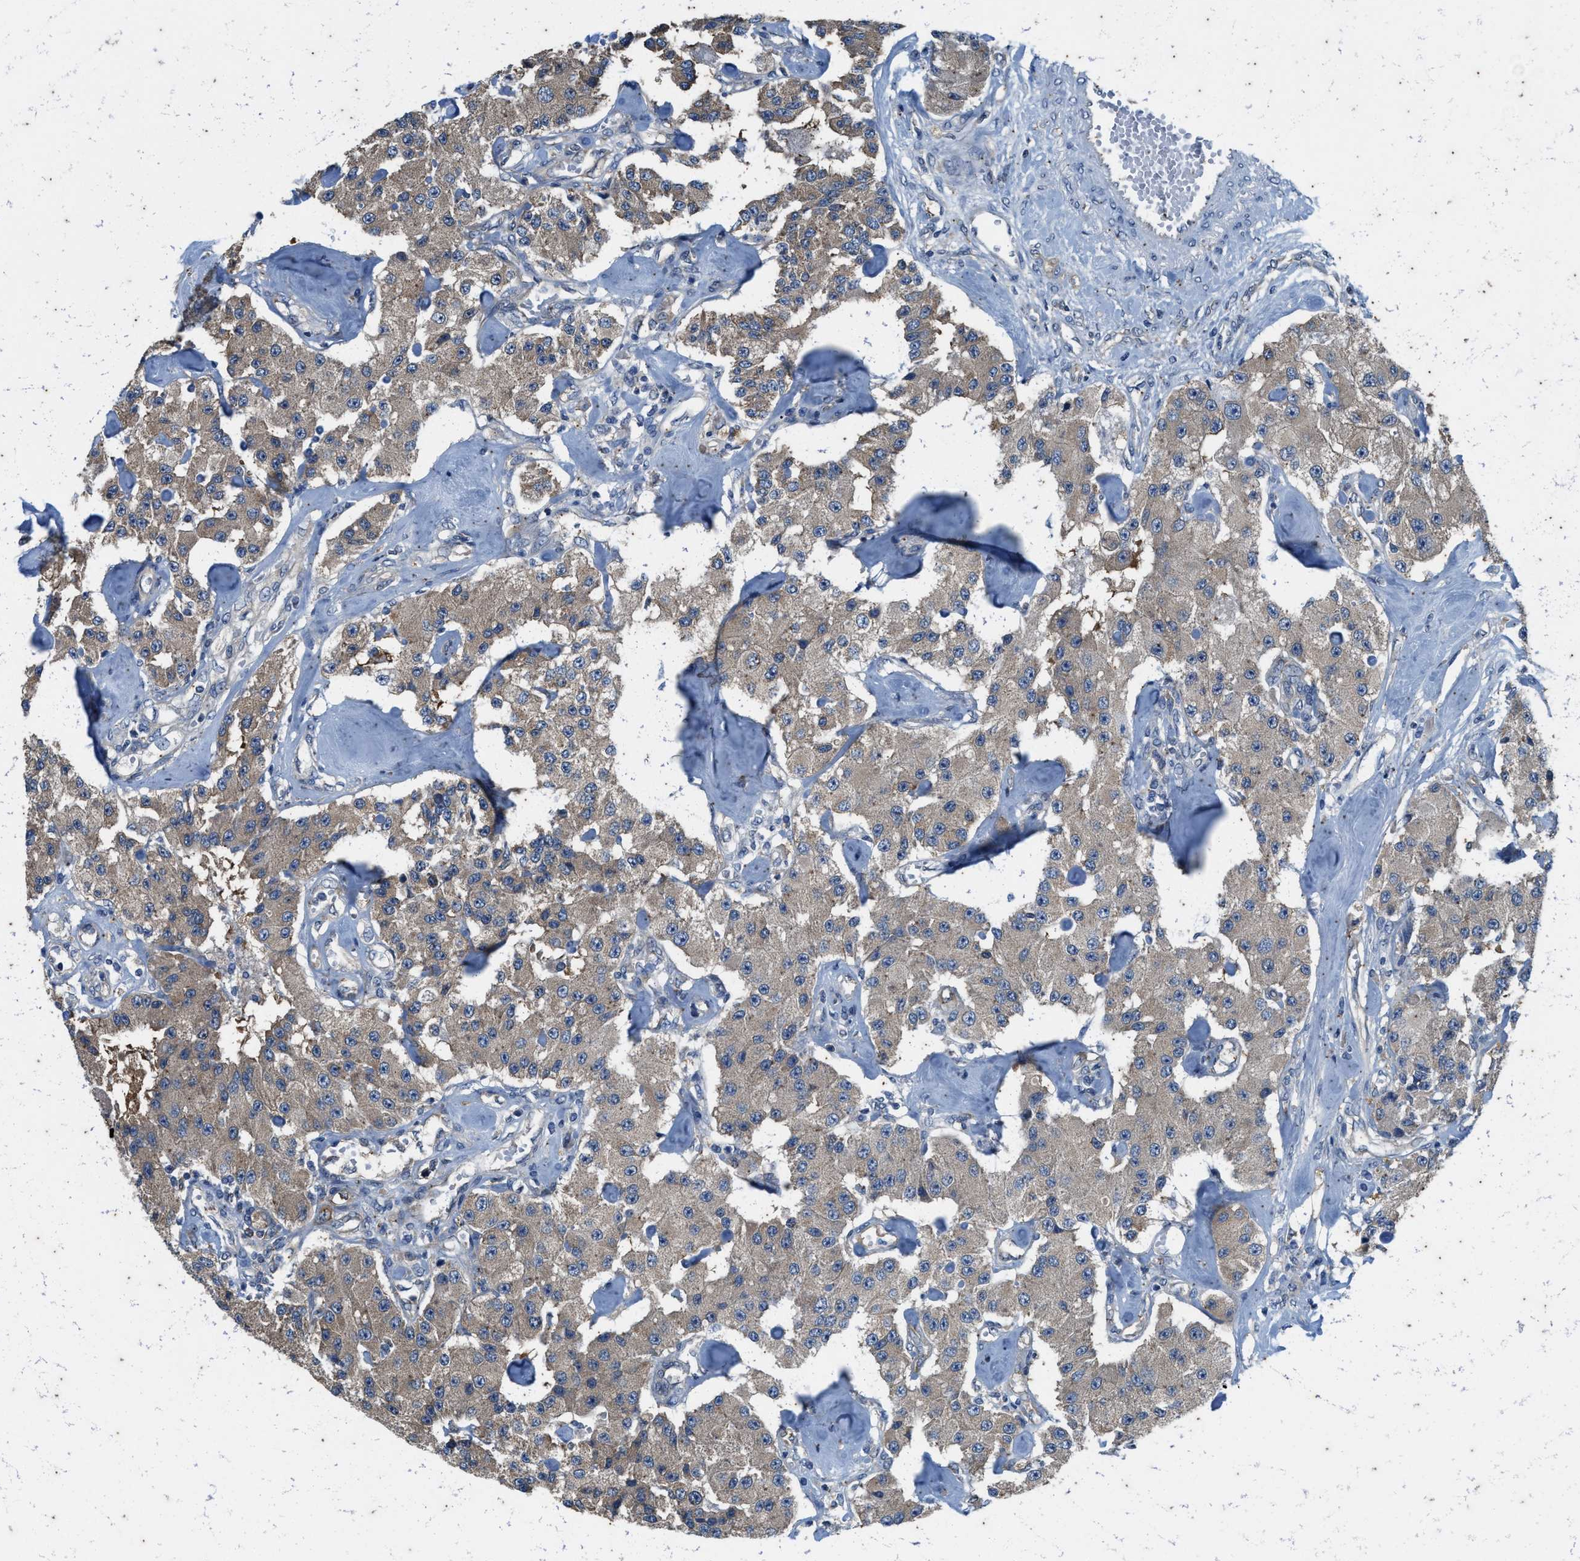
{"staining": {"intensity": "moderate", "quantity": ">75%", "location": "cytoplasmic/membranous"}, "tissue": "carcinoid", "cell_type": "Tumor cells", "image_type": "cancer", "snomed": [{"axis": "morphology", "description": "Carcinoid, malignant, NOS"}, {"axis": "topography", "description": "Pancreas"}], "caption": "The image exhibits staining of carcinoid, revealing moderate cytoplasmic/membranous protein expression (brown color) within tumor cells.", "gene": "COX19", "patient": {"sex": "male", "age": 41}}